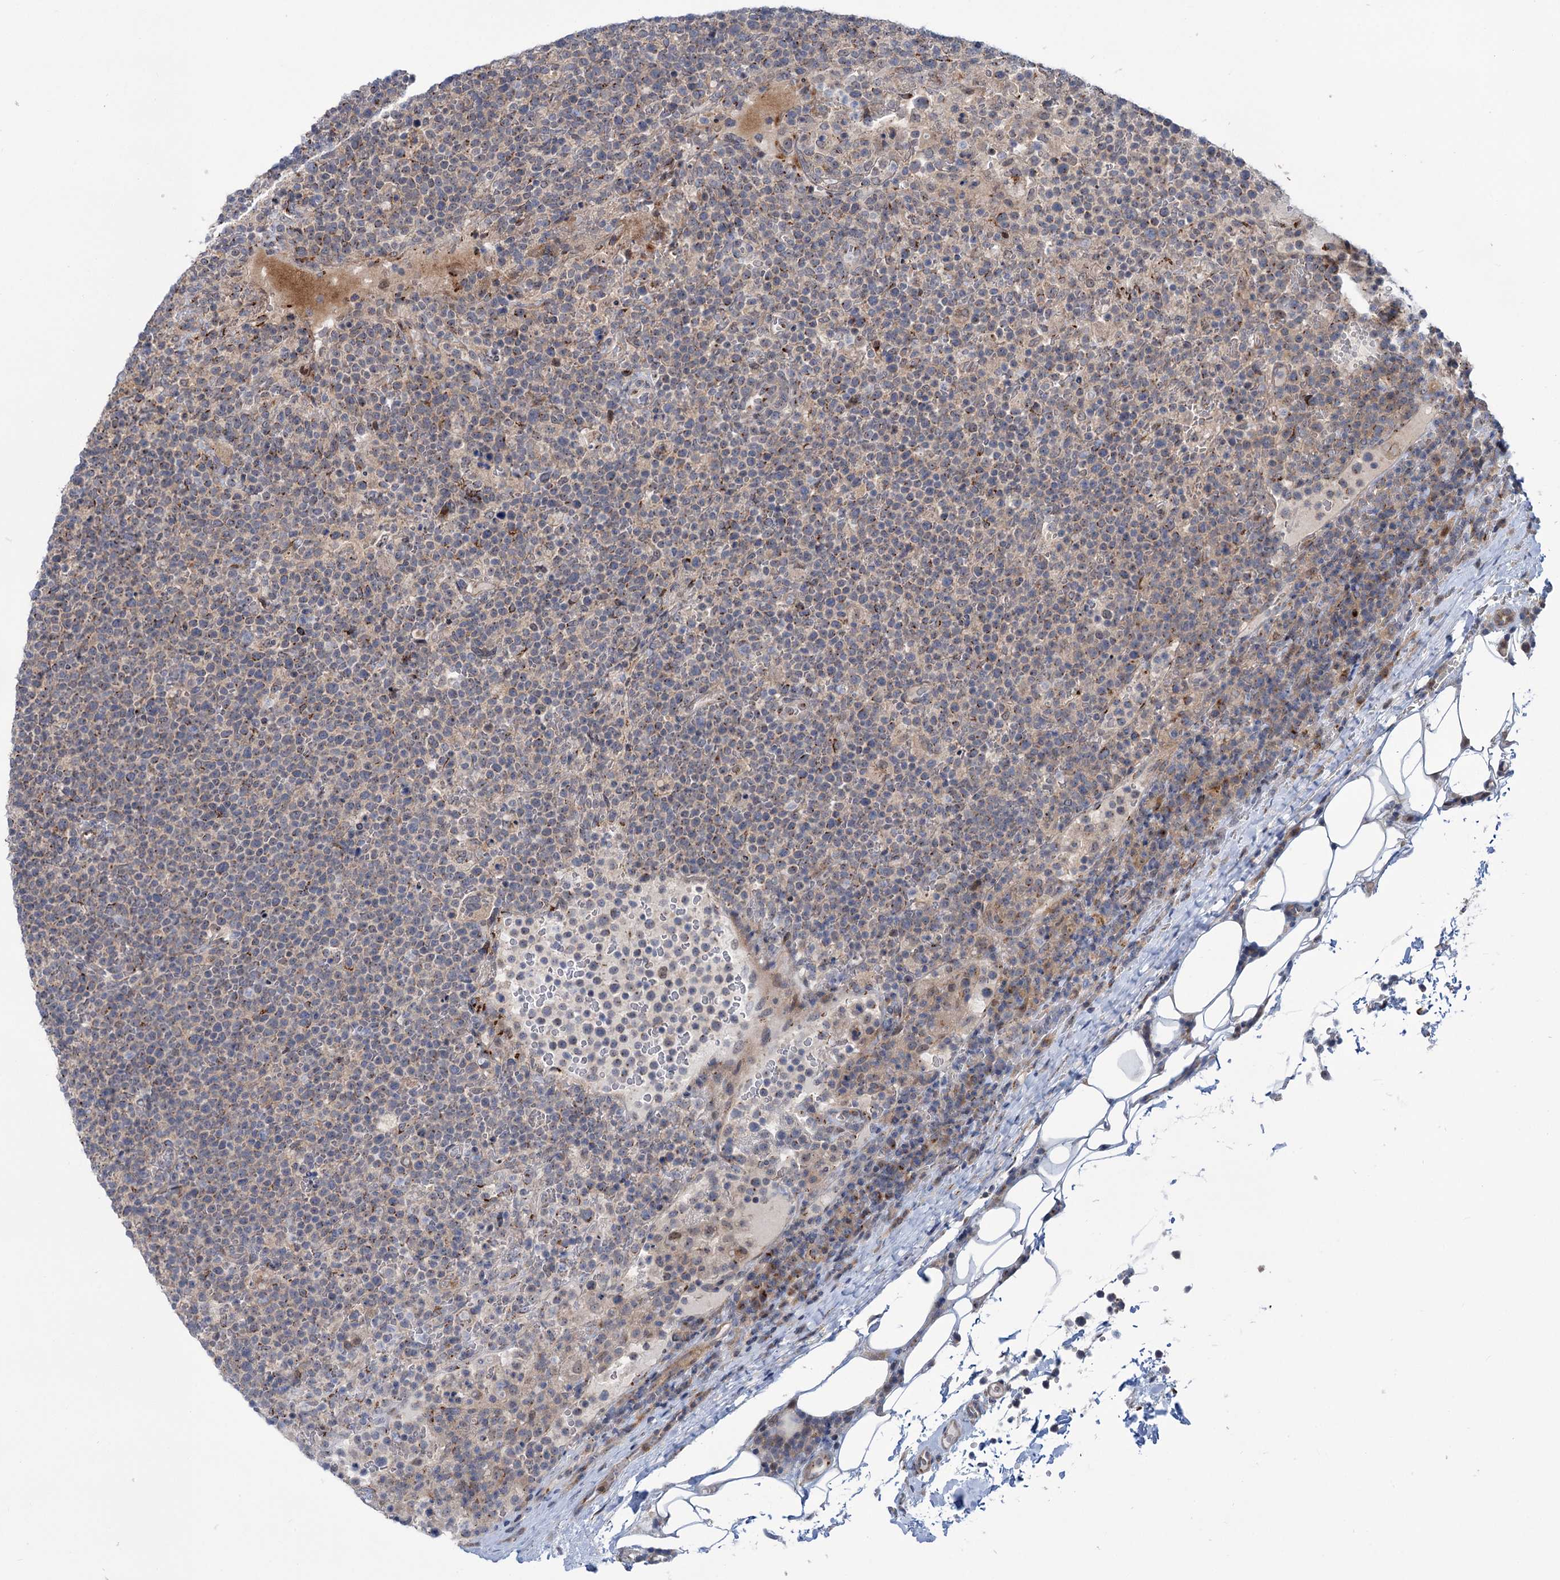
{"staining": {"intensity": "strong", "quantity": ">75%", "location": "cytoplasmic/membranous"}, "tissue": "lymphoma", "cell_type": "Tumor cells", "image_type": "cancer", "snomed": [{"axis": "morphology", "description": "Malignant lymphoma, non-Hodgkin's type, High grade"}, {"axis": "topography", "description": "Lymph node"}], "caption": "The immunohistochemical stain shows strong cytoplasmic/membranous expression in tumor cells of lymphoma tissue. The staining was performed using DAB (3,3'-diaminobenzidine) to visualize the protein expression in brown, while the nuclei were stained in blue with hematoxylin (Magnification: 20x).", "gene": "ELP4", "patient": {"sex": "male", "age": 61}}